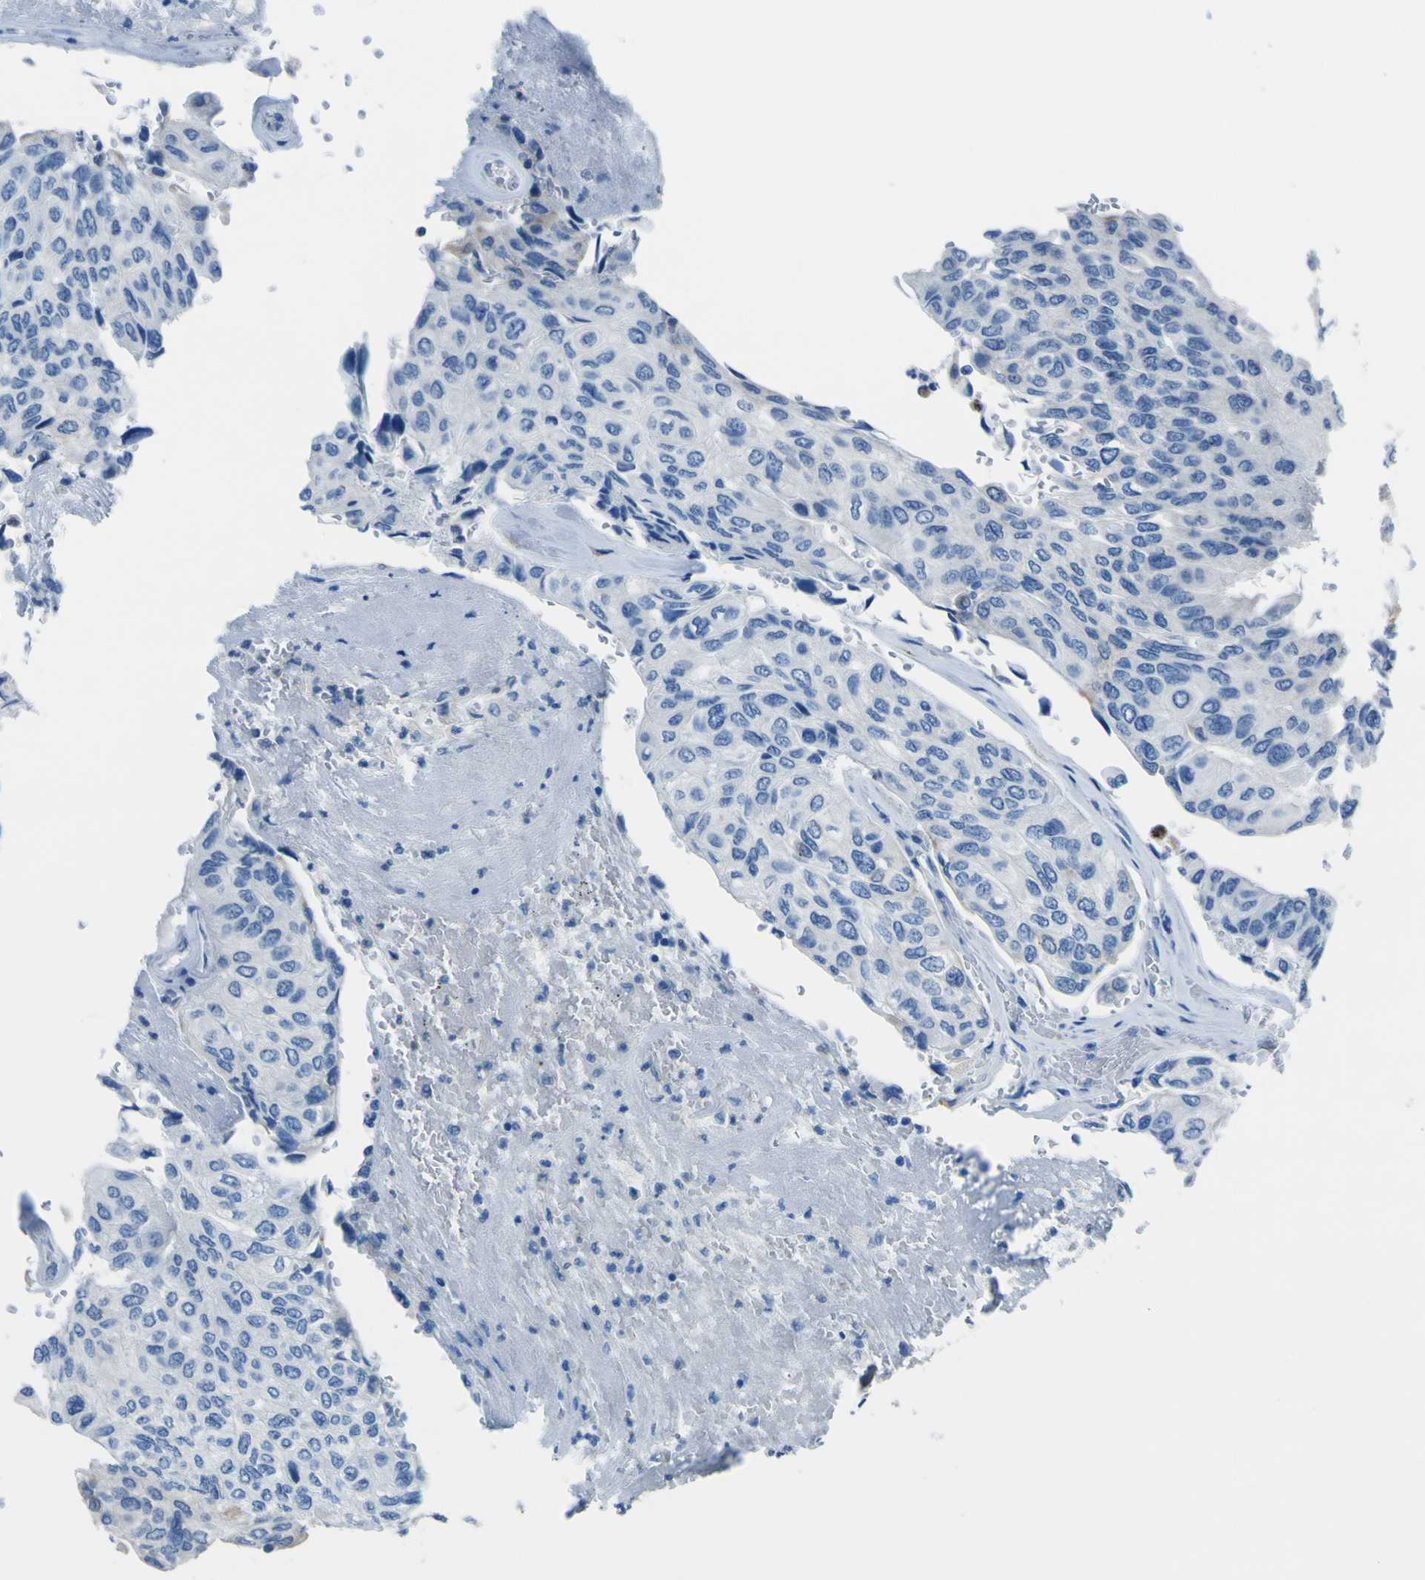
{"staining": {"intensity": "negative", "quantity": "none", "location": "none"}, "tissue": "urothelial cancer", "cell_type": "Tumor cells", "image_type": "cancer", "snomed": [{"axis": "morphology", "description": "Urothelial carcinoma, High grade"}, {"axis": "topography", "description": "Urinary bladder"}], "caption": "A photomicrograph of human high-grade urothelial carcinoma is negative for staining in tumor cells. (DAB immunohistochemistry, high magnification).", "gene": "ACSL1", "patient": {"sex": "male", "age": 66}}